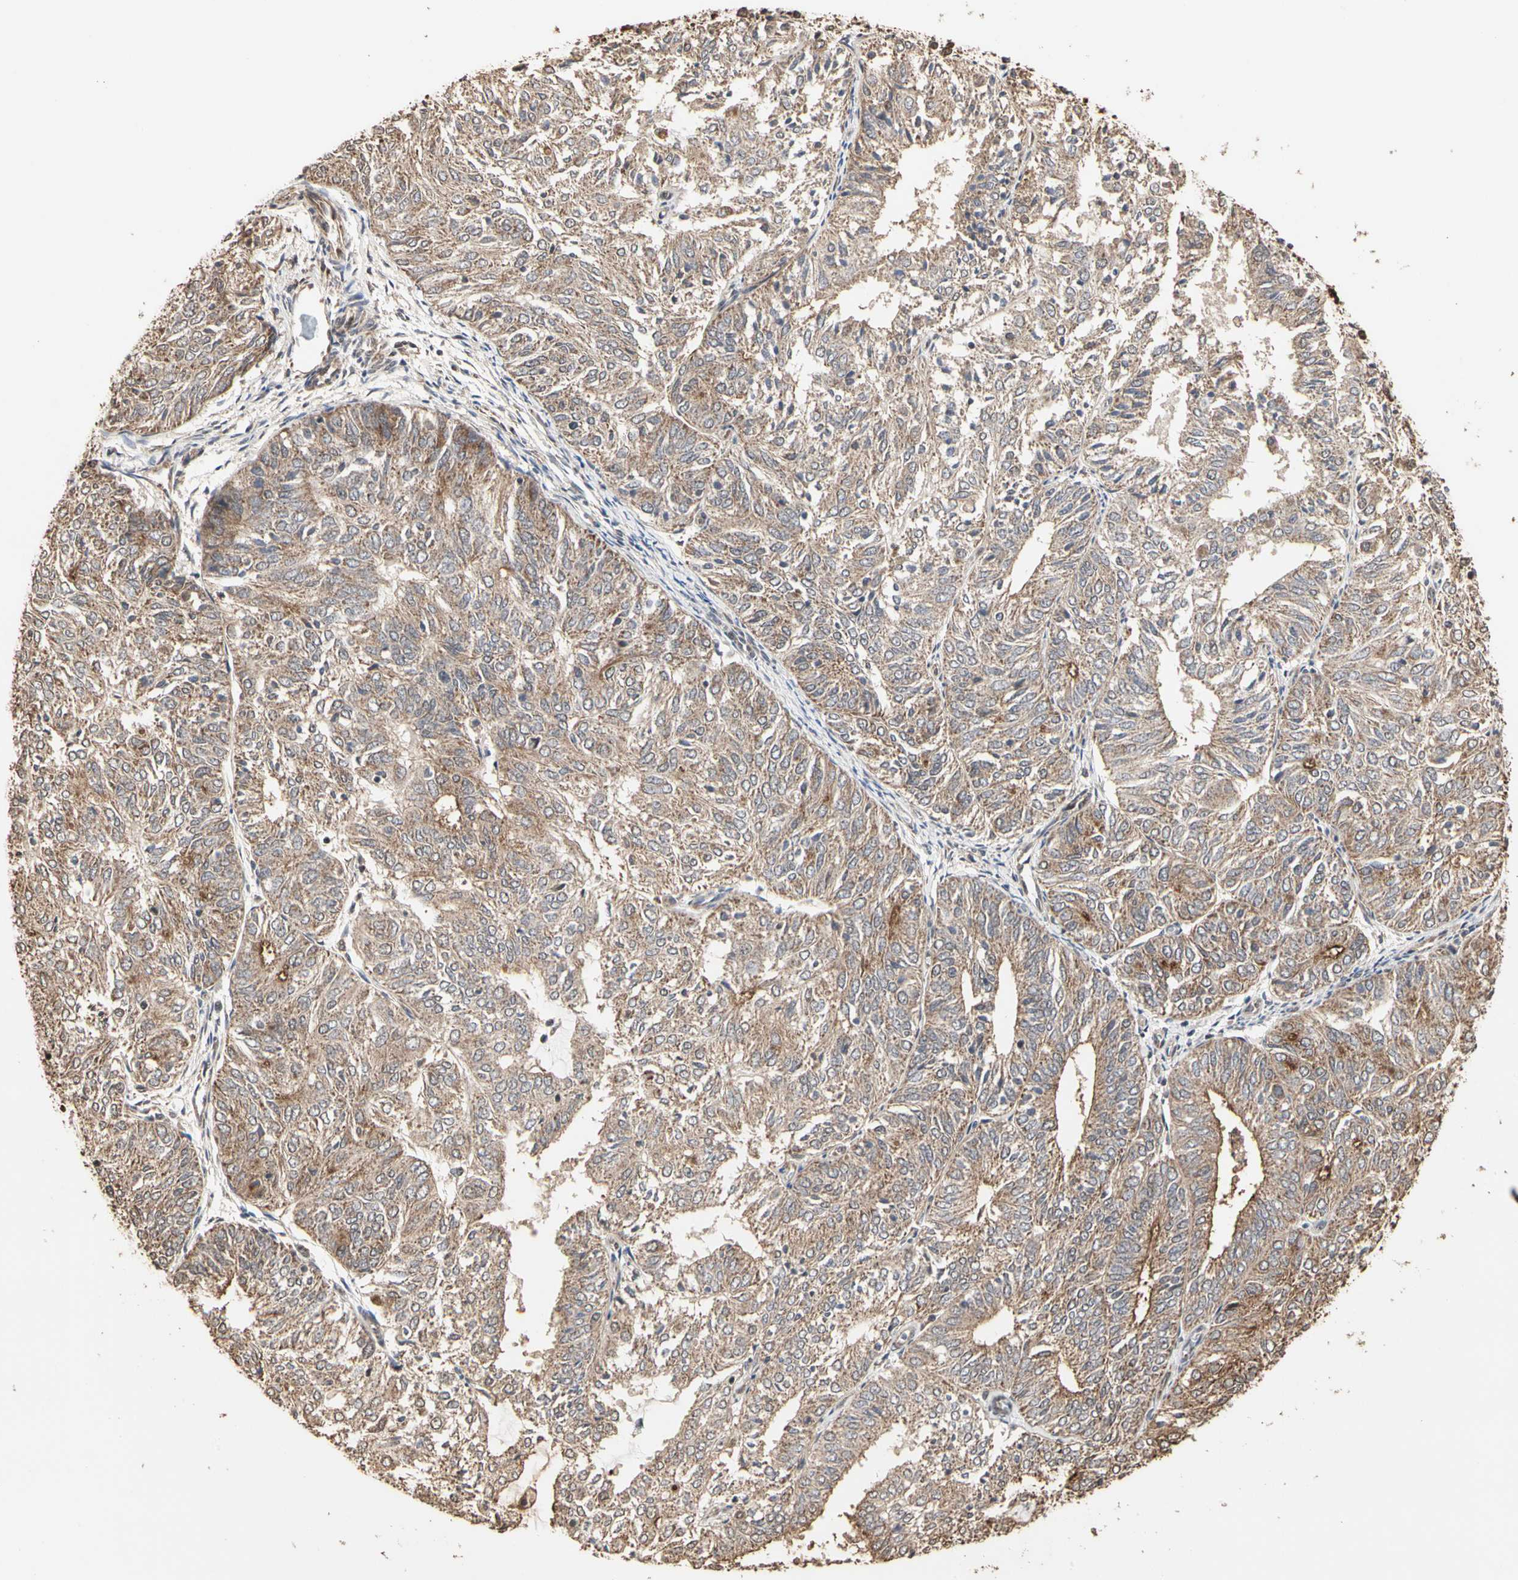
{"staining": {"intensity": "moderate", "quantity": ">75%", "location": "cytoplasmic/membranous"}, "tissue": "endometrial cancer", "cell_type": "Tumor cells", "image_type": "cancer", "snomed": [{"axis": "morphology", "description": "Adenocarcinoma, NOS"}, {"axis": "topography", "description": "Uterus"}], "caption": "An immunohistochemistry image of neoplastic tissue is shown. Protein staining in brown highlights moderate cytoplasmic/membranous positivity in endometrial cancer within tumor cells. The protein of interest is shown in brown color, while the nuclei are stained blue.", "gene": "TAOK1", "patient": {"sex": "female", "age": 60}}